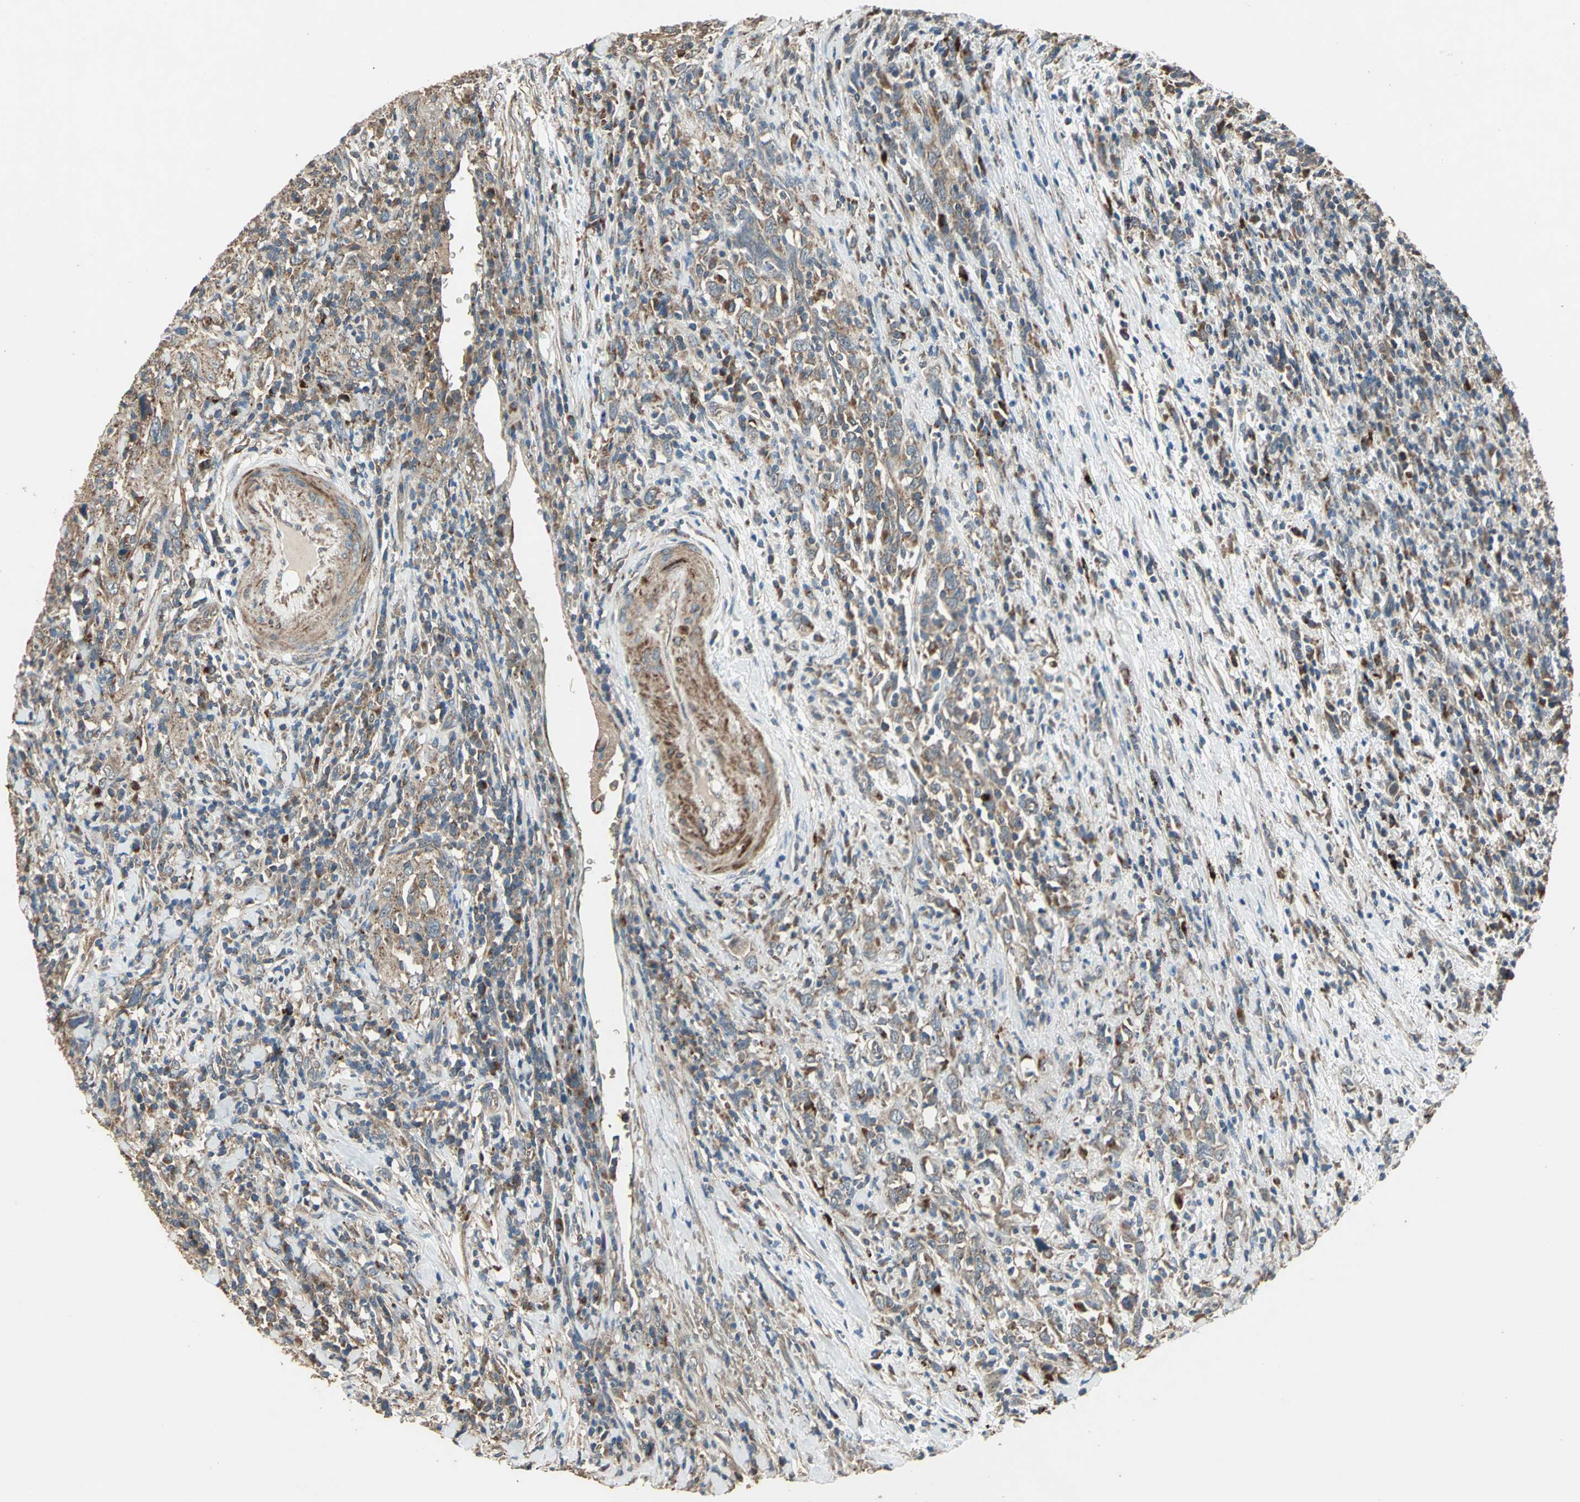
{"staining": {"intensity": "moderate", "quantity": ">75%", "location": "cytoplasmic/membranous"}, "tissue": "urothelial cancer", "cell_type": "Tumor cells", "image_type": "cancer", "snomed": [{"axis": "morphology", "description": "Urothelial carcinoma, High grade"}, {"axis": "topography", "description": "Urinary bladder"}], "caption": "High-grade urothelial carcinoma stained with a protein marker demonstrates moderate staining in tumor cells.", "gene": "POLRMT", "patient": {"sex": "male", "age": 61}}